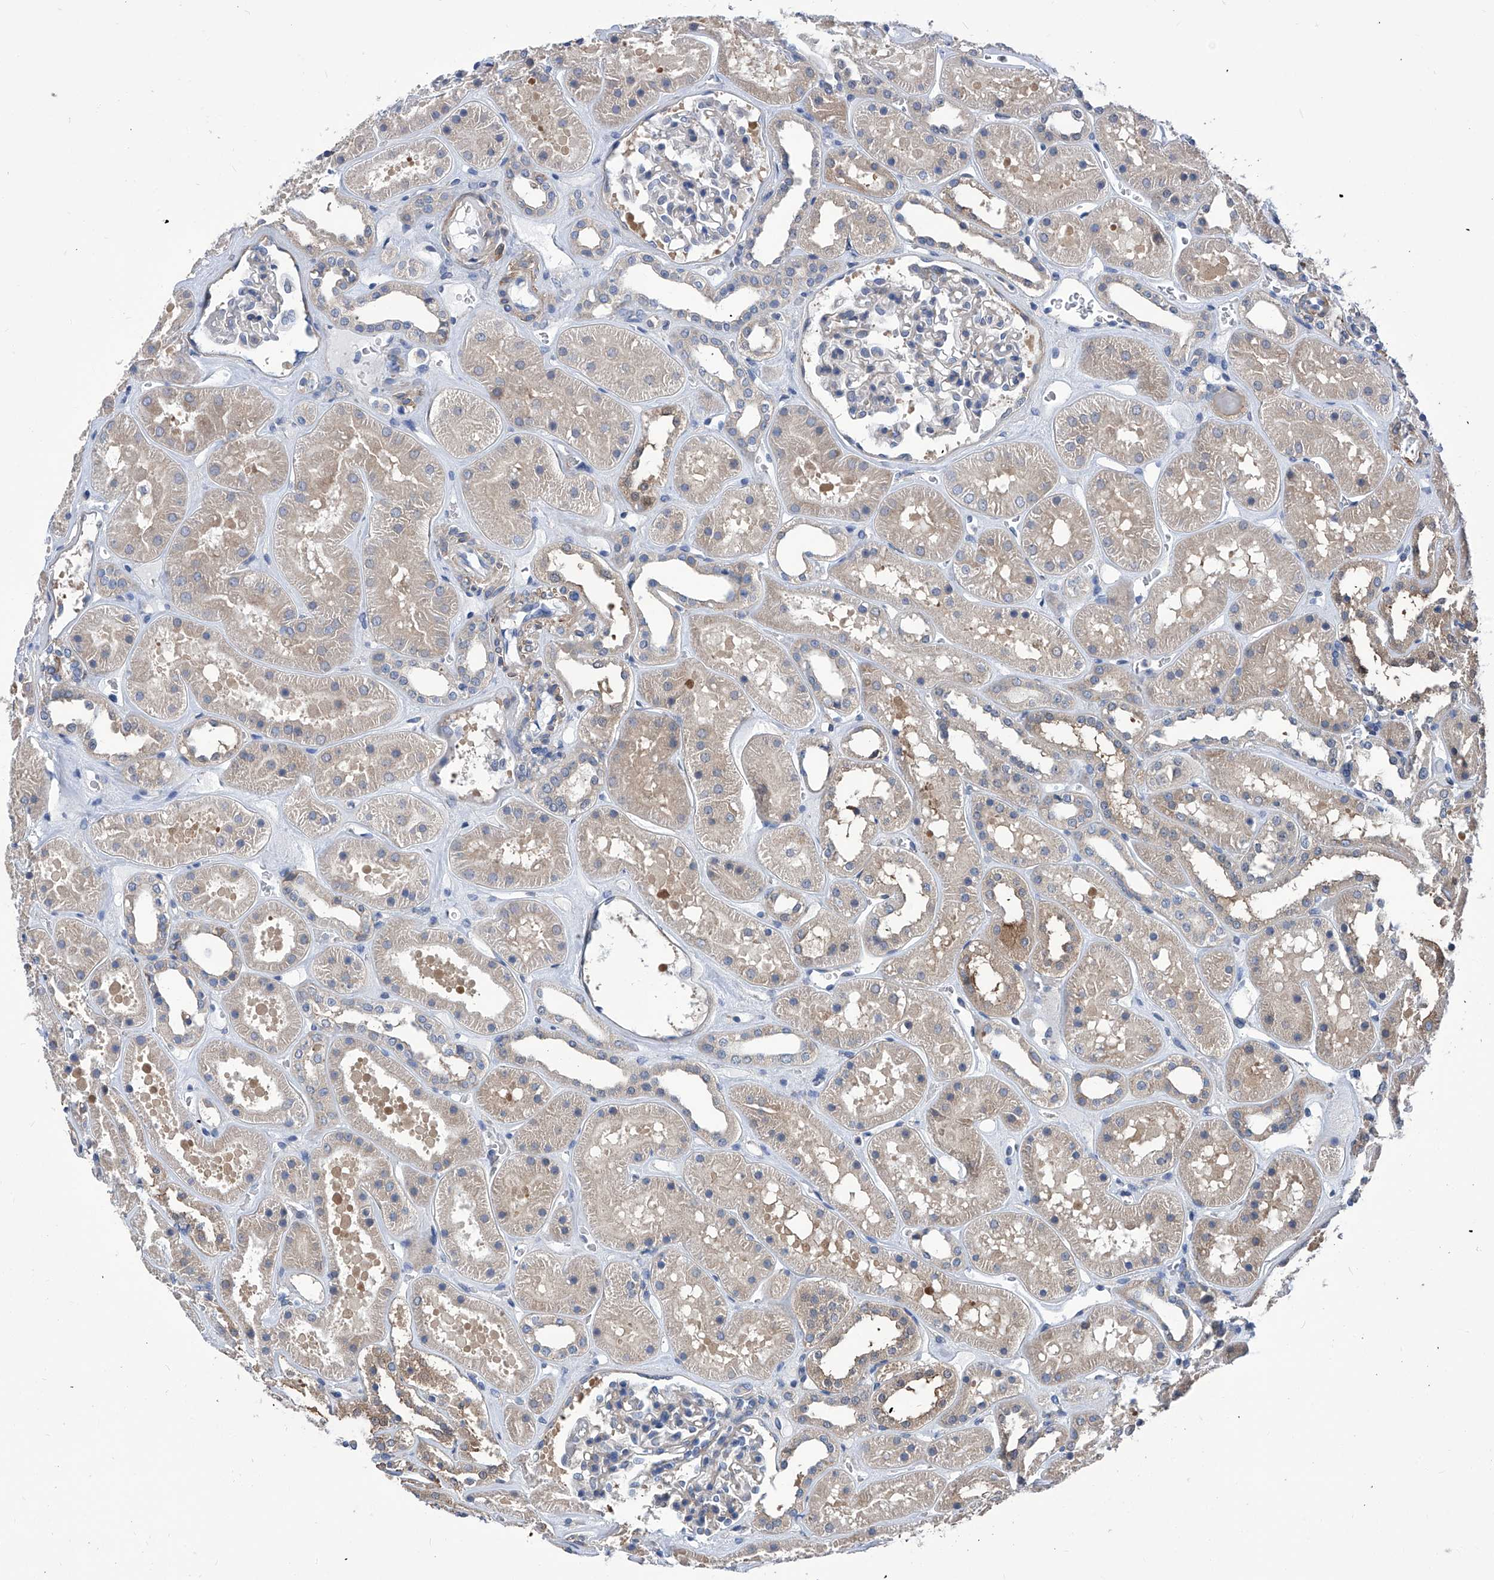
{"staining": {"intensity": "negative", "quantity": "none", "location": "none"}, "tissue": "kidney", "cell_type": "Cells in glomeruli", "image_type": "normal", "snomed": [{"axis": "morphology", "description": "Normal tissue, NOS"}, {"axis": "topography", "description": "Kidney"}], "caption": "Immunohistochemistry of benign human kidney exhibits no positivity in cells in glomeruli. The staining was performed using DAB (3,3'-diaminobenzidine) to visualize the protein expression in brown, while the nuclei were stained in blue with hematoxylin (Magnification: 20x).", "gene": "SMS", "patient": {"sex": "female", "age": 41}}